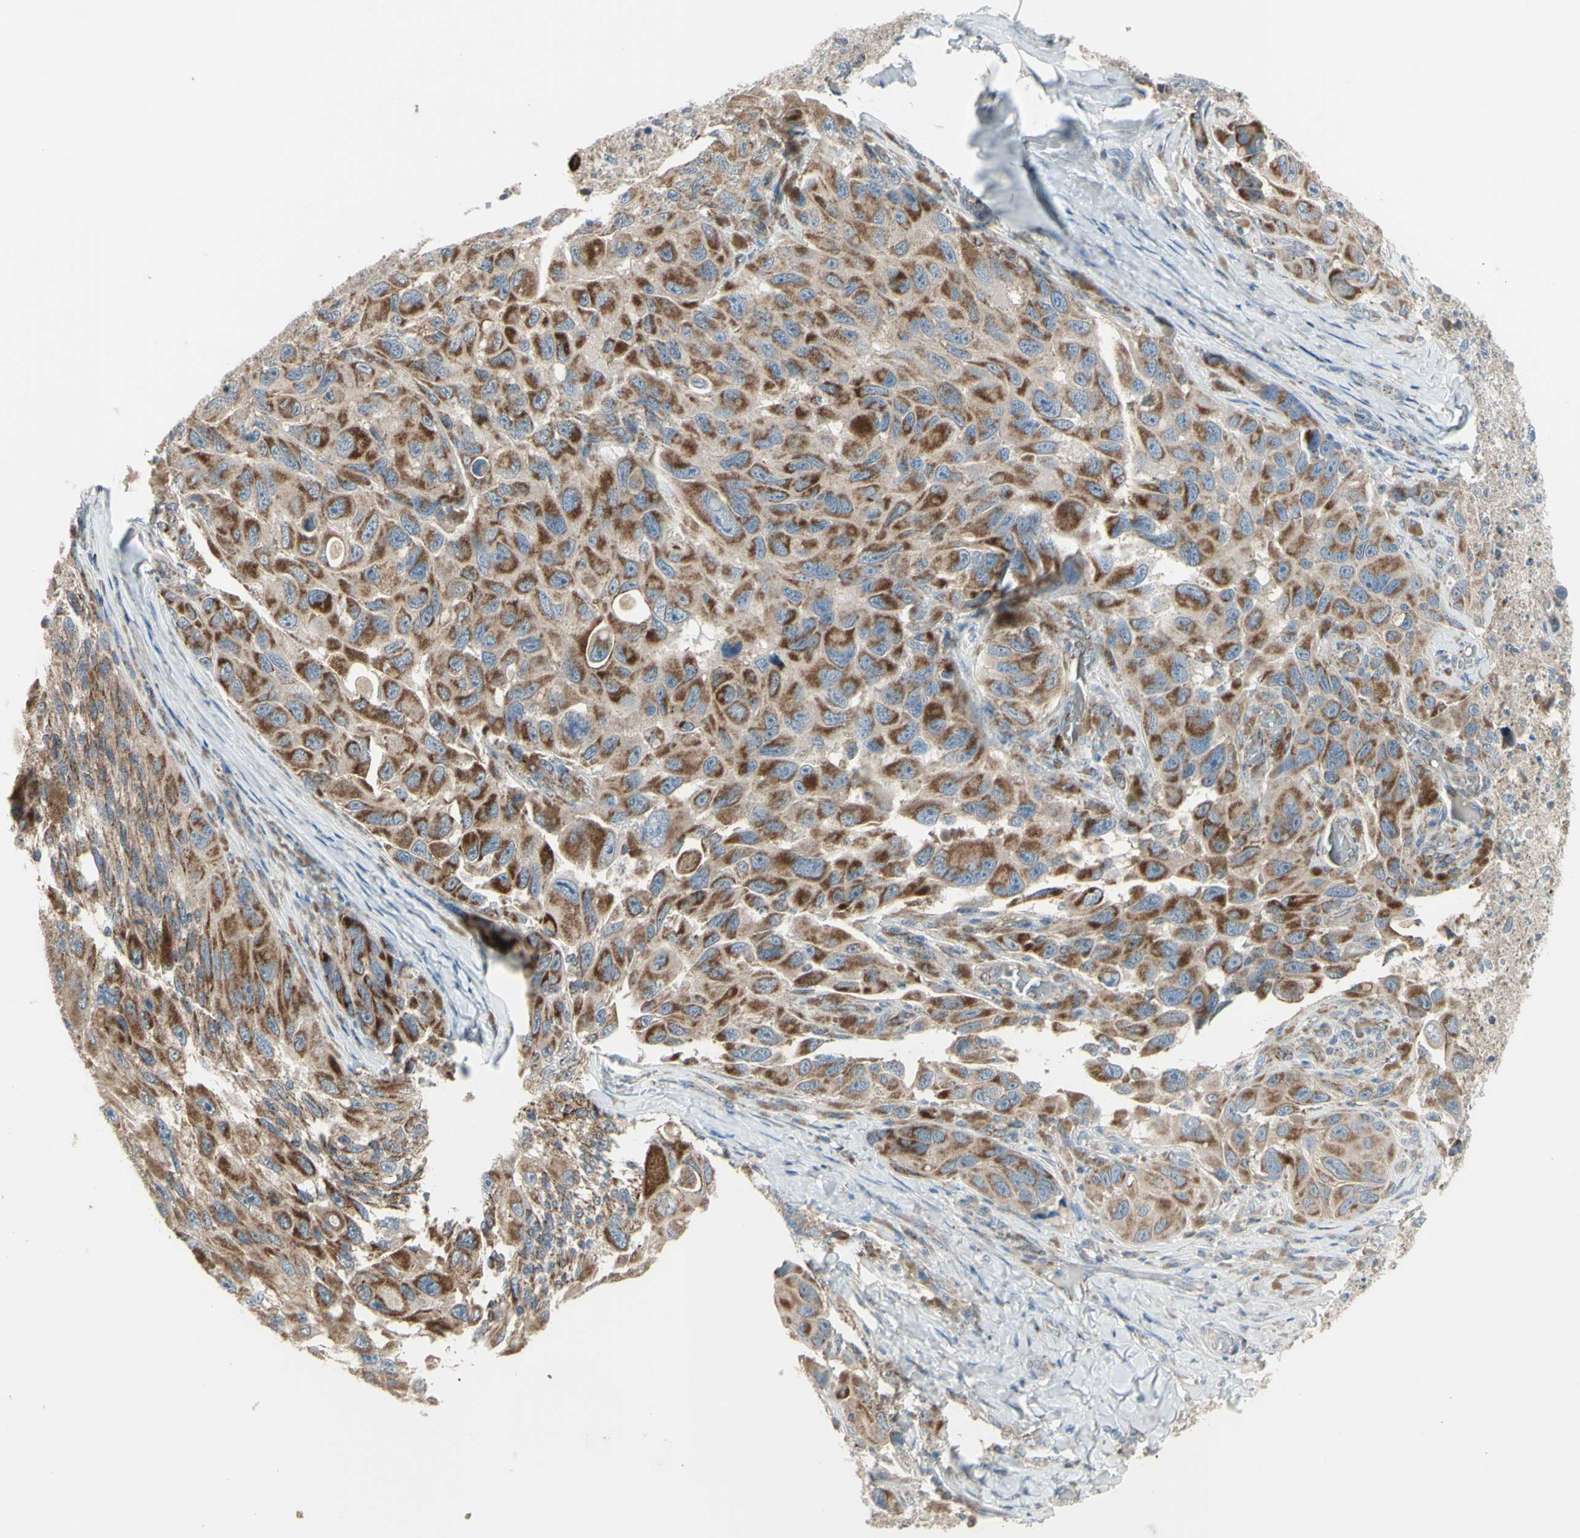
{"staining": {"intensity": "moderate", "quantity": "25%-75%", "location": "cytoplasmic/membranous"}, "tissue": "melanoma", "cell_type": "Tumor cells", "image_type": "cancer", "snomed": [{"axis": "morphology", "description": "Malignant melanoma, NOS"}, {"axis": "topography", "description": "Skin"}], "caption": "Brown immunohistochemical staining in human malignant melanoma demonstrates moderate cytoplasmic/membranous staining in approximately 25%-75% of tumor cells. Ihc stains the protein of interest in brown and the nuclei are stained blue.", "gene": "FAM171B", "patient": {"sex": "female", "age": 73}}